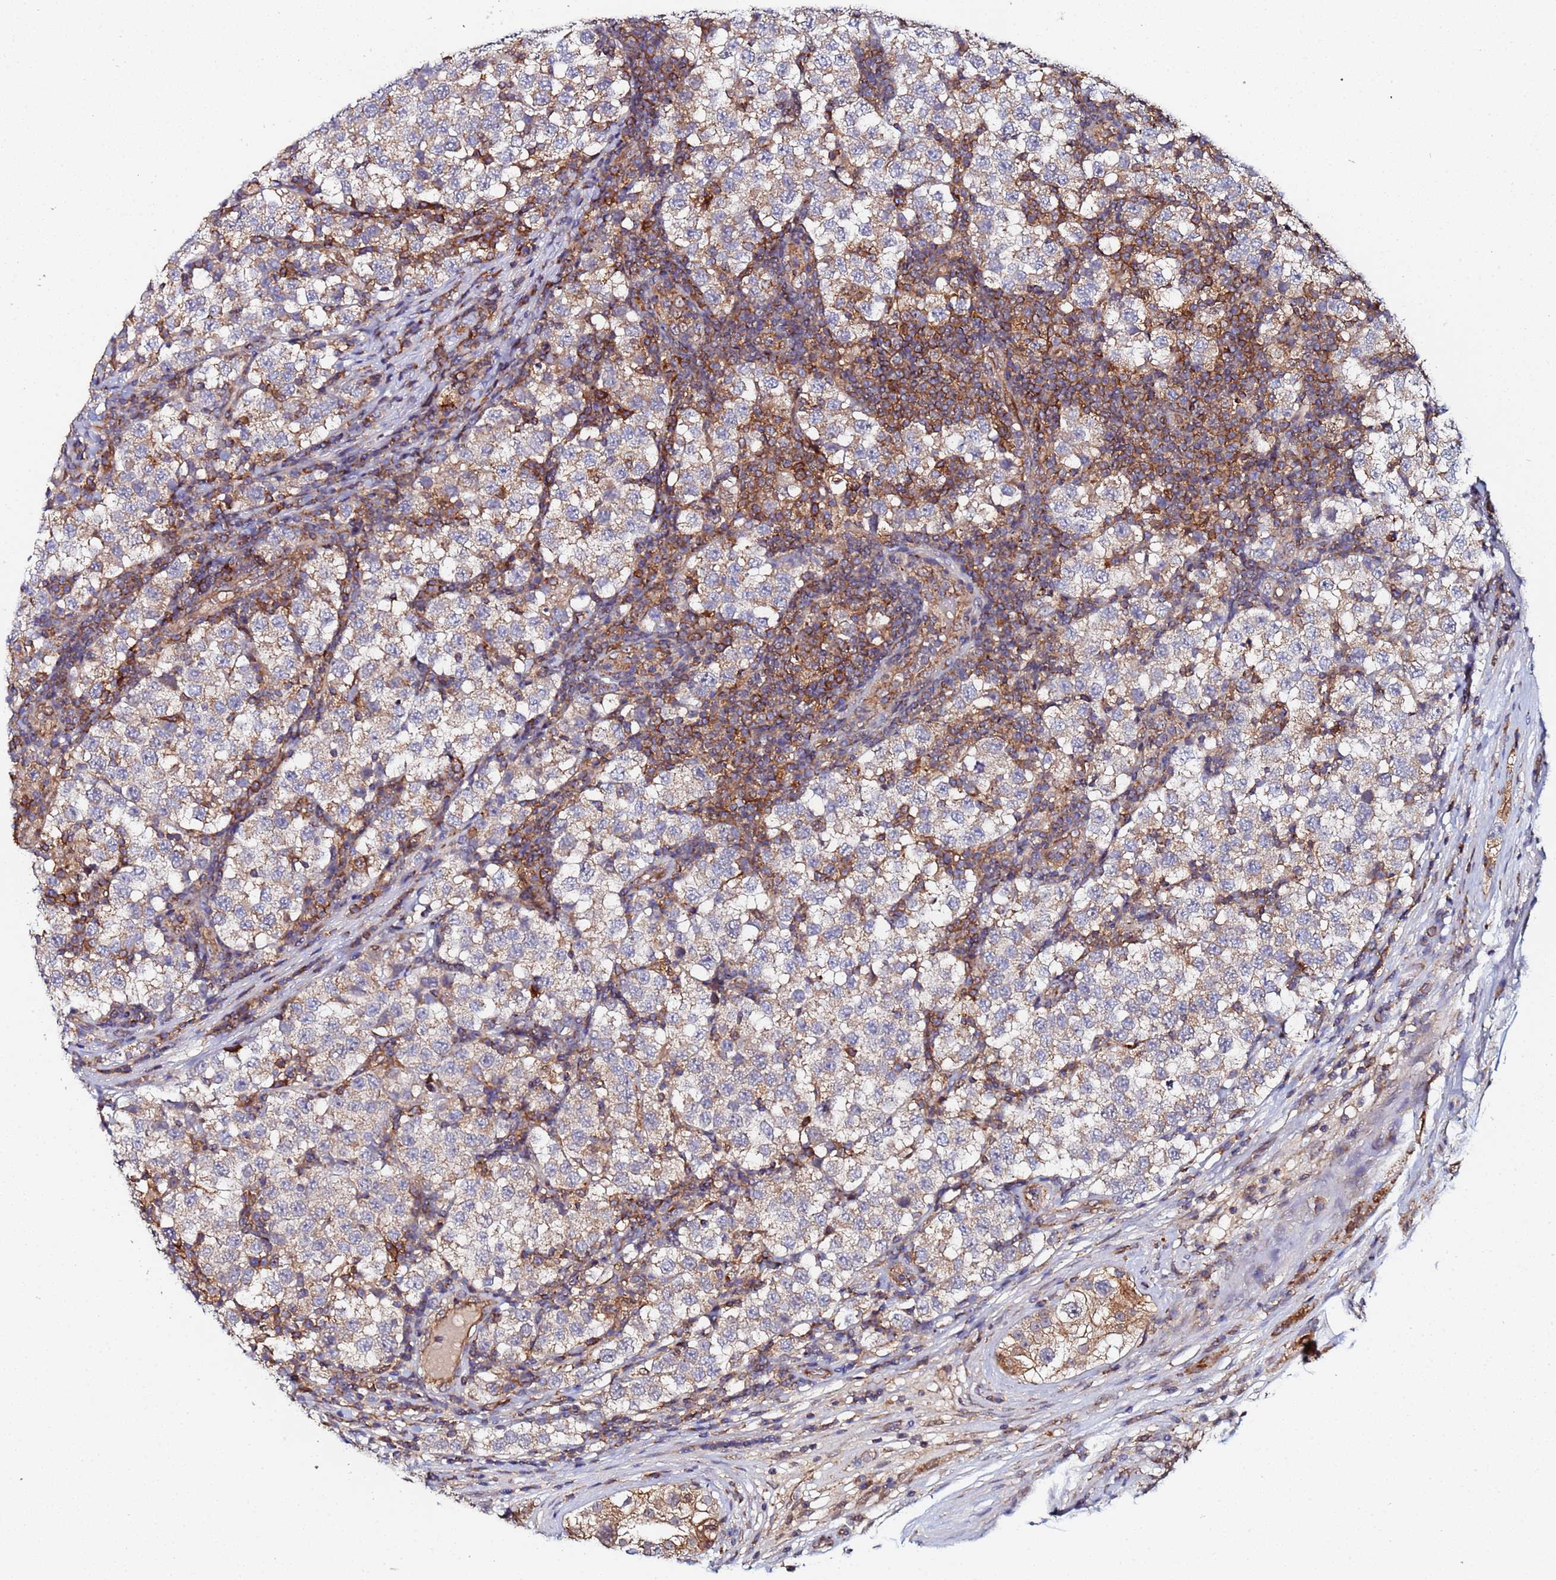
{"staining": {"intensity": "weak", "quantity": ">75%", "location": "cytoplasmic/membranous"}, "tissue": "testis cancer", "cell_type": "Tumor cells", "image_type": "cancer", "snomed": [{"axis": "morphology", "description": "Seminoma, NOS"}, {"axis": "topography", "description": "Testis"}], "caption": "Testis cancer (seminoma) tissue demonstrates weak cytoplasmic/membranous staining in about >75% of tumor cells", "gene": "CCDC127", "patient": {"sex": "male", "age": 34}}